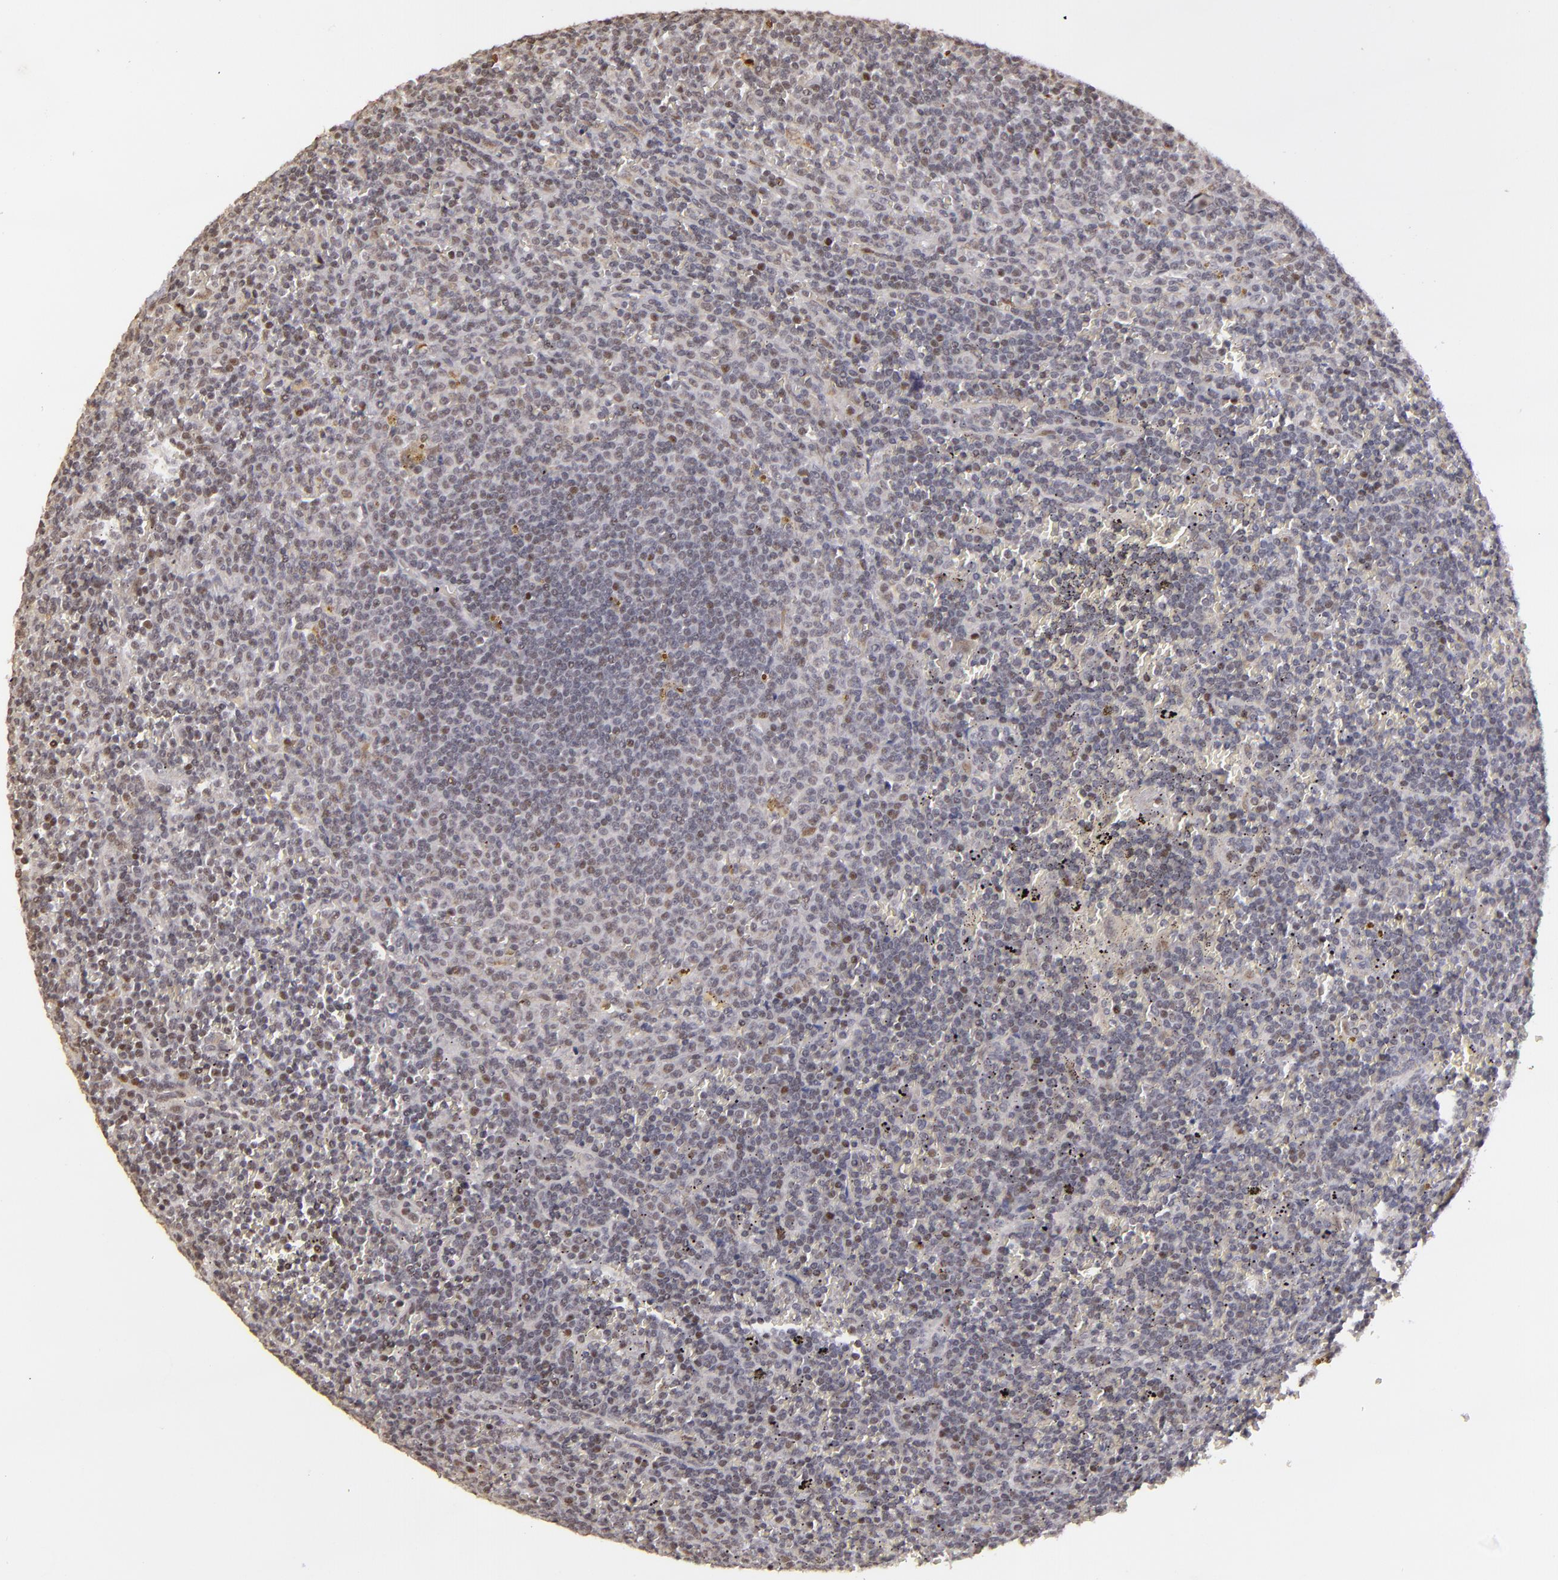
{"staining": {"intensity": "weak", "quantity": "<25%", "location": "nuclear"}, "tissue": "lymphoma", "cell_type": "Tumor cells", "image_type": "cancer", "snomed": [{"axis": "morphology", "description": "Malignant lymphoma, non-Hodgkin's type, Low grade"}, {"axis": "topography", "description": "Spleen"}], "caption": "This histopathology image is of lymphoma stained with immunohistochemistry (IHC) to label a protein in brown with the nuclei are counter-stained blue. There is no staining in tumor cells.", "gene": "RARB", "patient": {"sex": "male", "age": 80}}